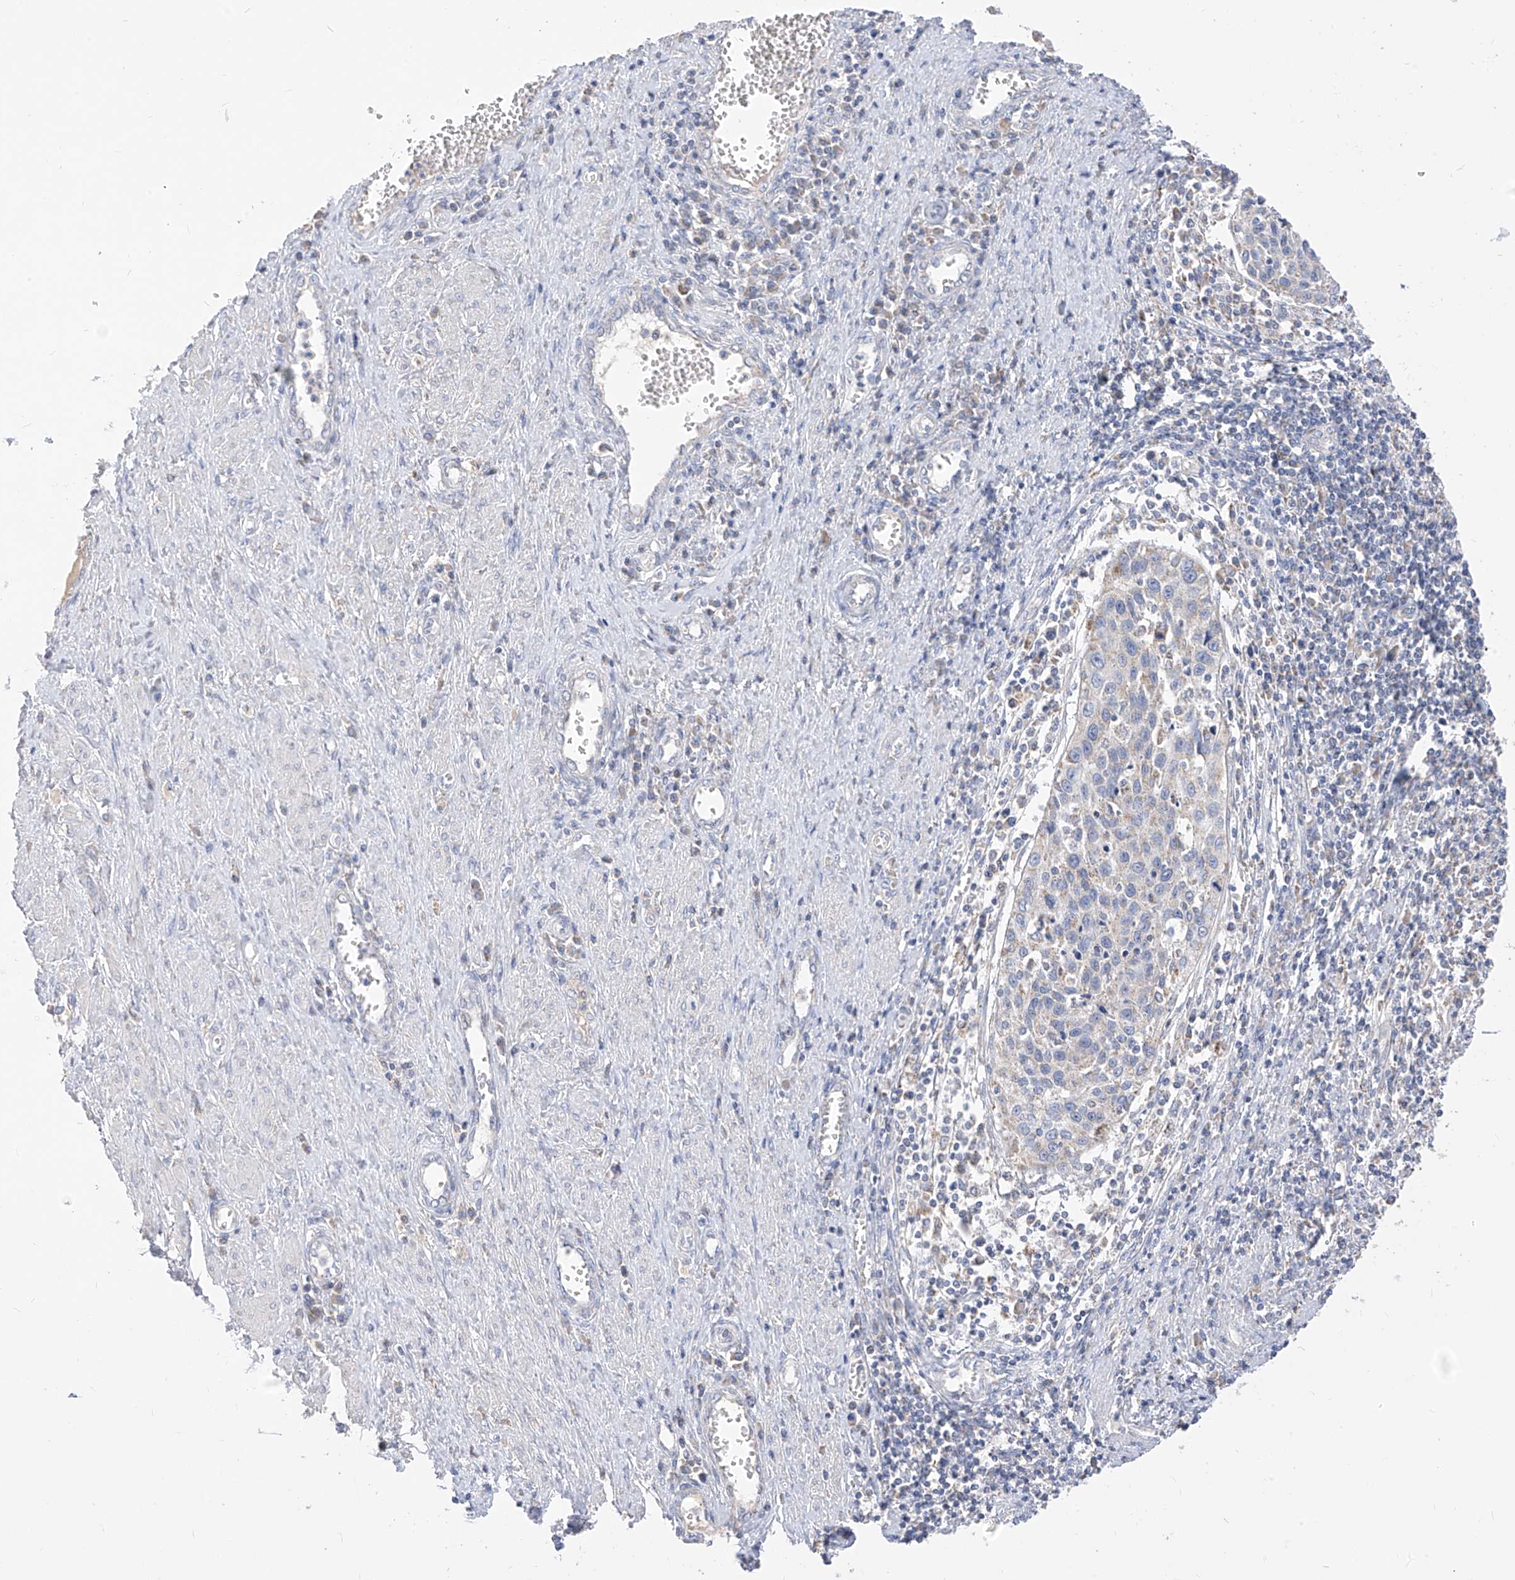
{"staining": {"intensity": "negative", "quantity": "none", "location": "none"}, "tissue": "cervical cancer", "cell_type": "Tumor cells", "image_type": "cancer", "snomed": [{"axis": "morphology", "description": "Squamous cell carcinoma, NOS"}, {"axis": "topography", "description": "Cervix"}], "caption": "Immunohistochemistry (IHC) photomicrograph of neoplastic tissue: cervical squamous cell carcinoma stained with DAB (3,3'-diaminobenzidine) displays no significant protein expression in tumor cells.", "gene": "RASA2", "patient": {"sex": "female", "age": 32}}